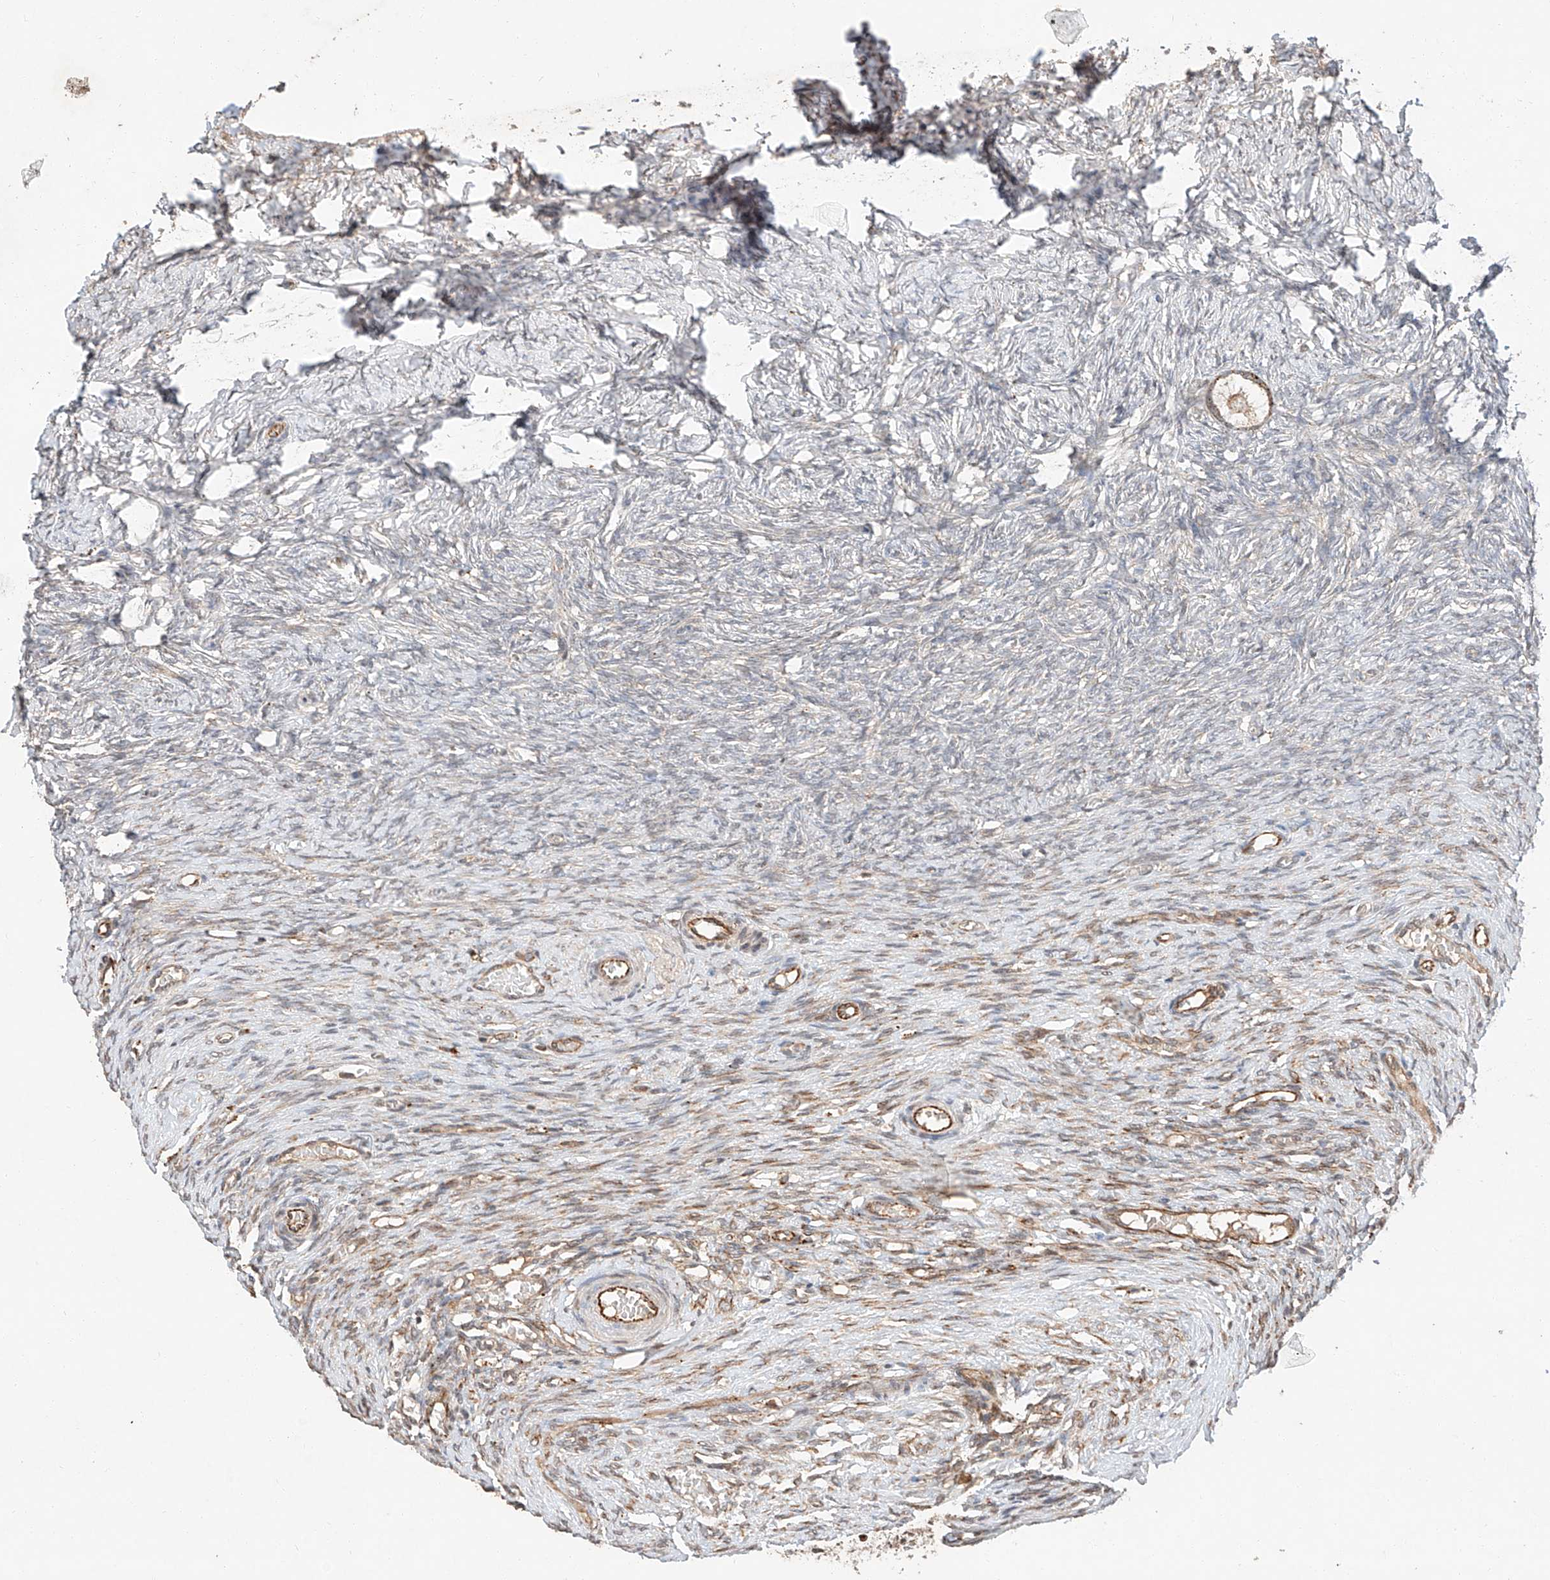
{"staining": {"intensity": "moderate", "quantity": ">75%", "location": "cytoplasmic/membranous"}, "tissue": "ovary", "cell_type": "Follicle cells", "image_type": "normal", "snomed": [{"axis": "morphology", "description": "Adenocarcinoma, NOS"}, {"axis": "topography", "description": "Endometrium"}], "caption": "Immunohistochemistry (IHC) (DAB (3,3'-diaminobenzidine)) staining of normal ovary reveals moderate cytoplasmic/membranous protein positivity in about >75% of follicle cells.", "gene": "SUSD6", "patient": {"sex": "female", "age": 32}}